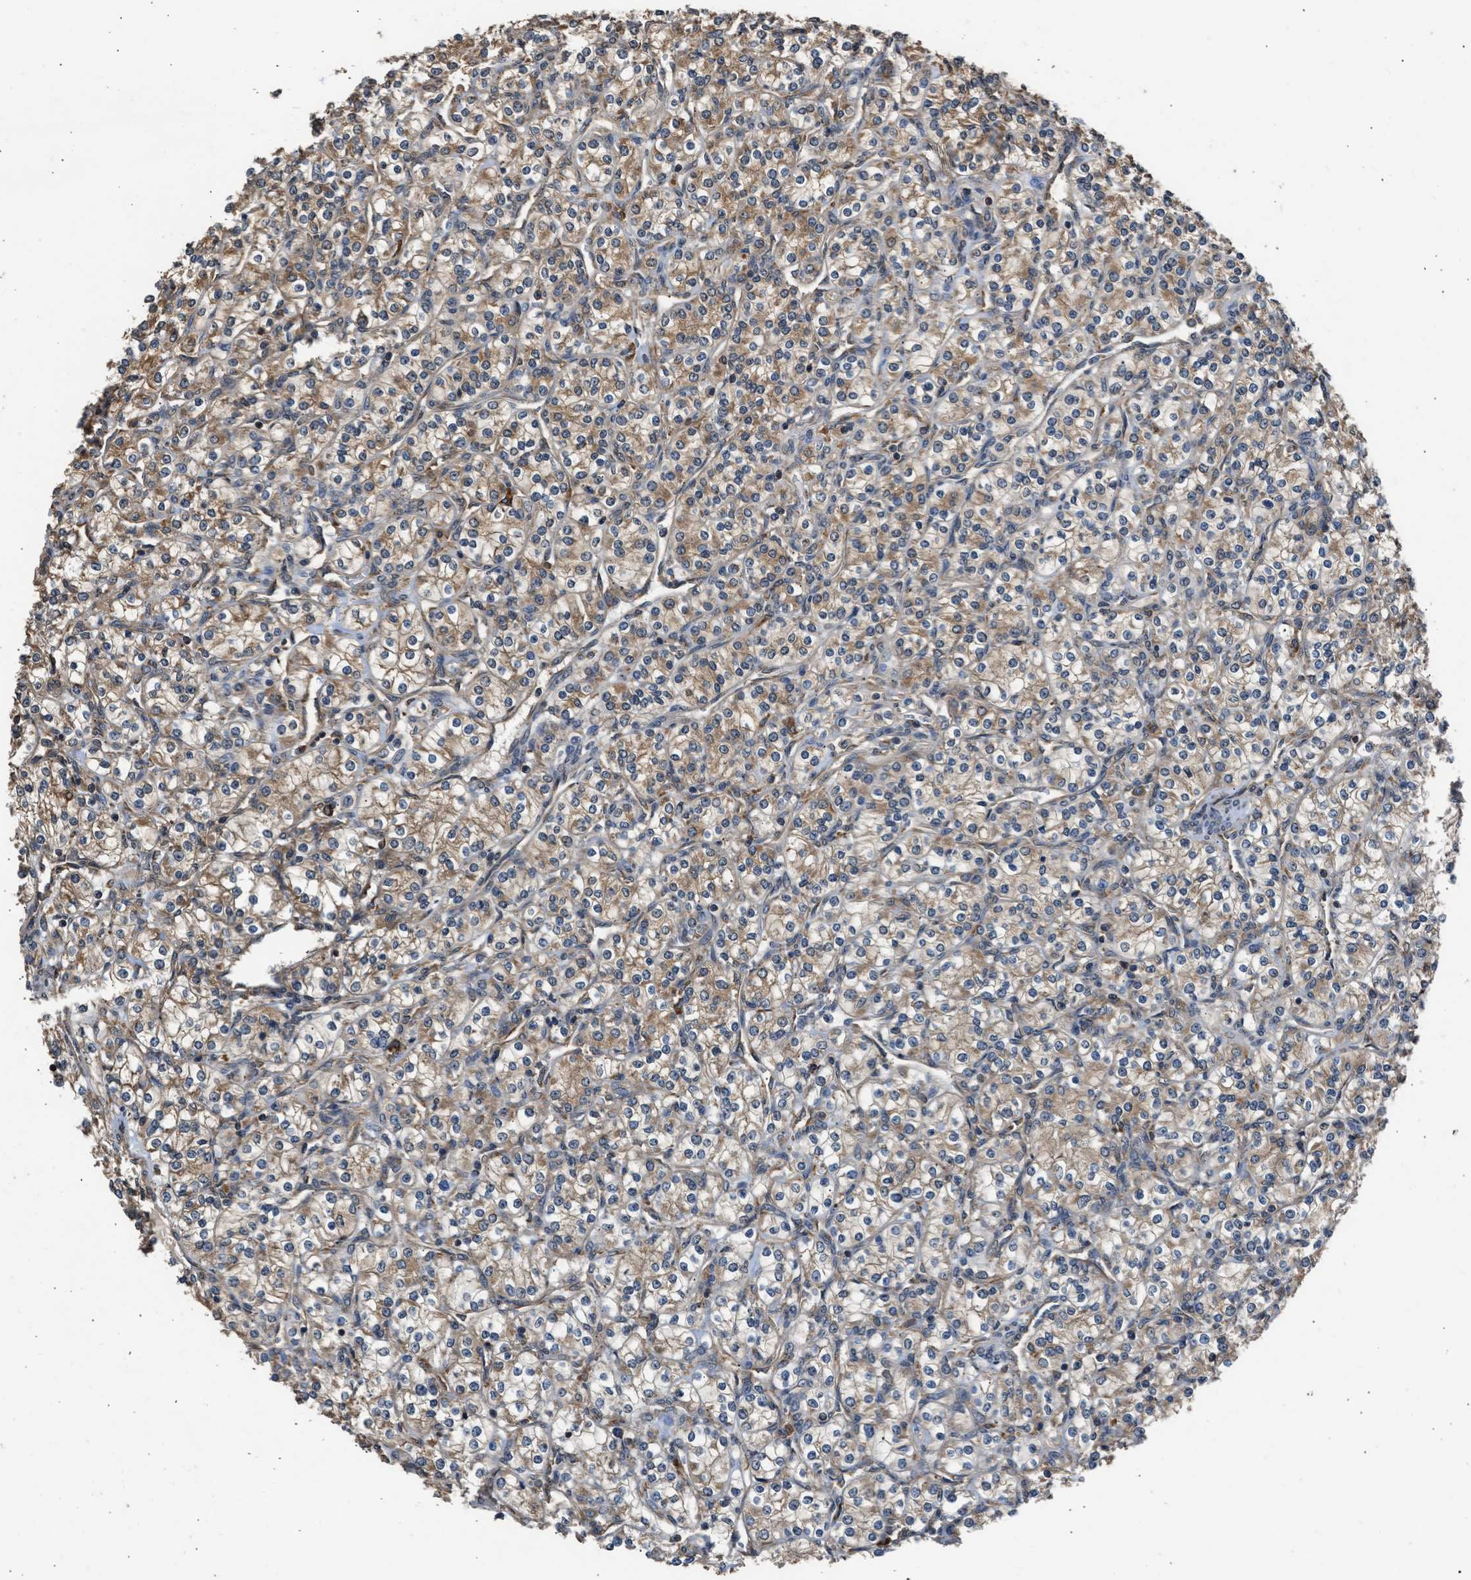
{"staining": {"intensity": "moderate", "quantity": ">75%", "location": "cytoplasmic/membranous"}, "tissue": "renal cancer", "cell_type": "Tumor cells", "image_type": "cancer", "snomed": [{"axis": "morphology", "description": "Adenocarcinoma, NOS"}, {"axis": "topography", "description": "Kidney"}], "caption": "High-power microscopy captured an immunohistochemistry (IHC) photomicrograph of renal cancer (adenocarcinoma), revealing moderate cytoplasmic/membranous expression in approximately >75% of tumor cells. (brown staining indicates protein expression, while blue staining denotes nuclei).", "gene": "SLC36A4", "patient": {"sex": "male", "age": 77}}